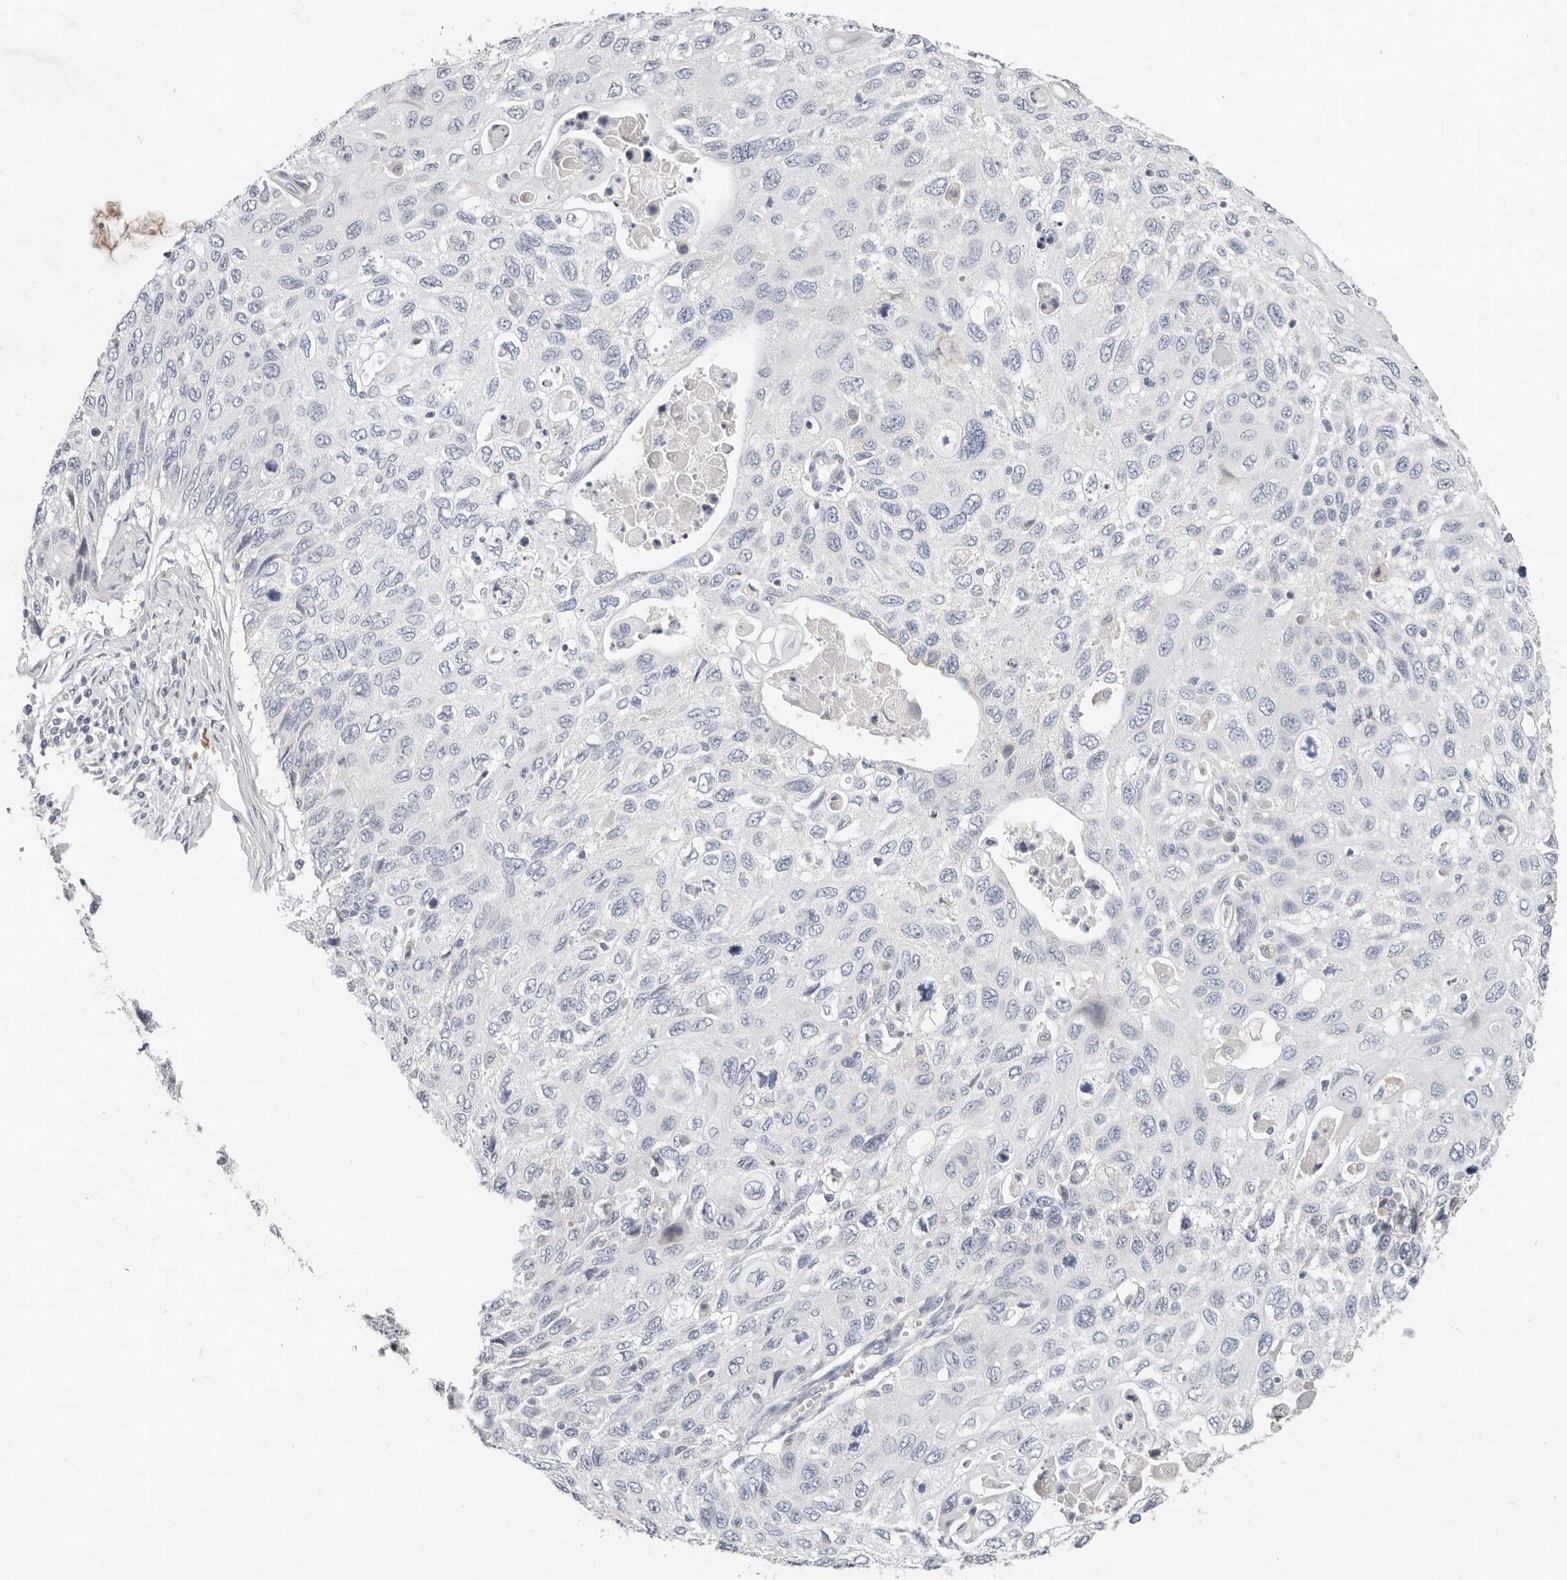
{"staining": {"intensity": "negative", "quantity": "none", "location": "none"}, "tissue": "cervical cancer", "cell_type": "Tumor cells", "image_type": "cancer", "snomed": [{"axis": "morphology", "description": "Squamous cell carcinoma, NOS"}, {"axis": "topography", "description": "Cervix"}], "caption": "This is a photomicrograph of IHC staining of squamous cell carcinoma (cervical), which shows no positivity in tumor cells.", "gene": "TMEM63B", "patient": {"sex": "female", "age": 70}}